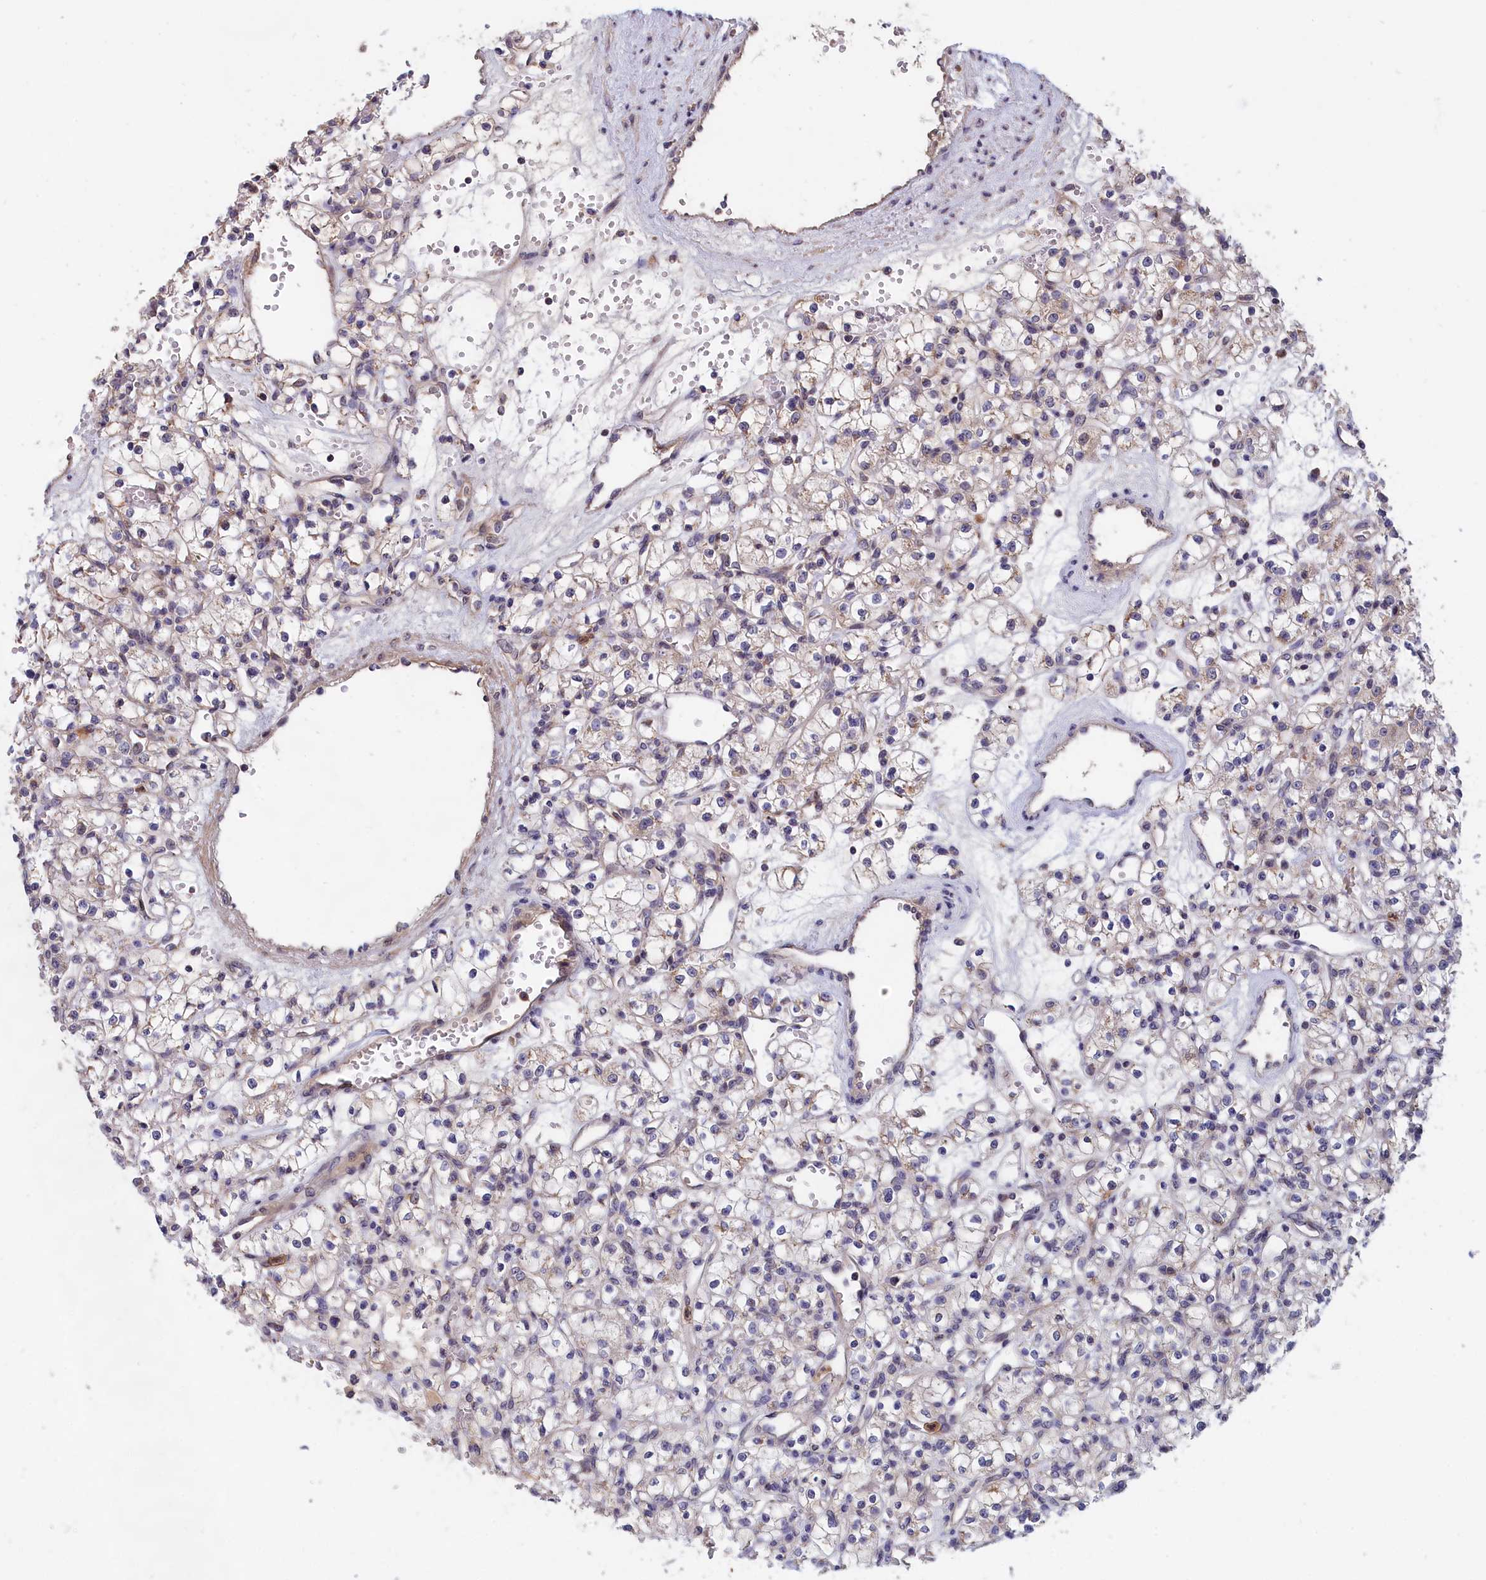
{"staining": {"intensity": "weak", "quantity": "<25%", "location": "cytoplasmic/membranous"}, "tissue": "renal cancer", "cell_type": "Tumor cells", "image_type": "cancer", "snomed": [{"axis": "morphology", "description": "Adenocarcinoma, NOS"}, {"axis": "topography", "description": "Kidney"}], "caption": "Immunohistochemical staining of human renal adenocarcinoma displays no significant positivity in tumor cells.", "gene": "EPB41L4B", "patient": {"sex": "female", "age": 59}}